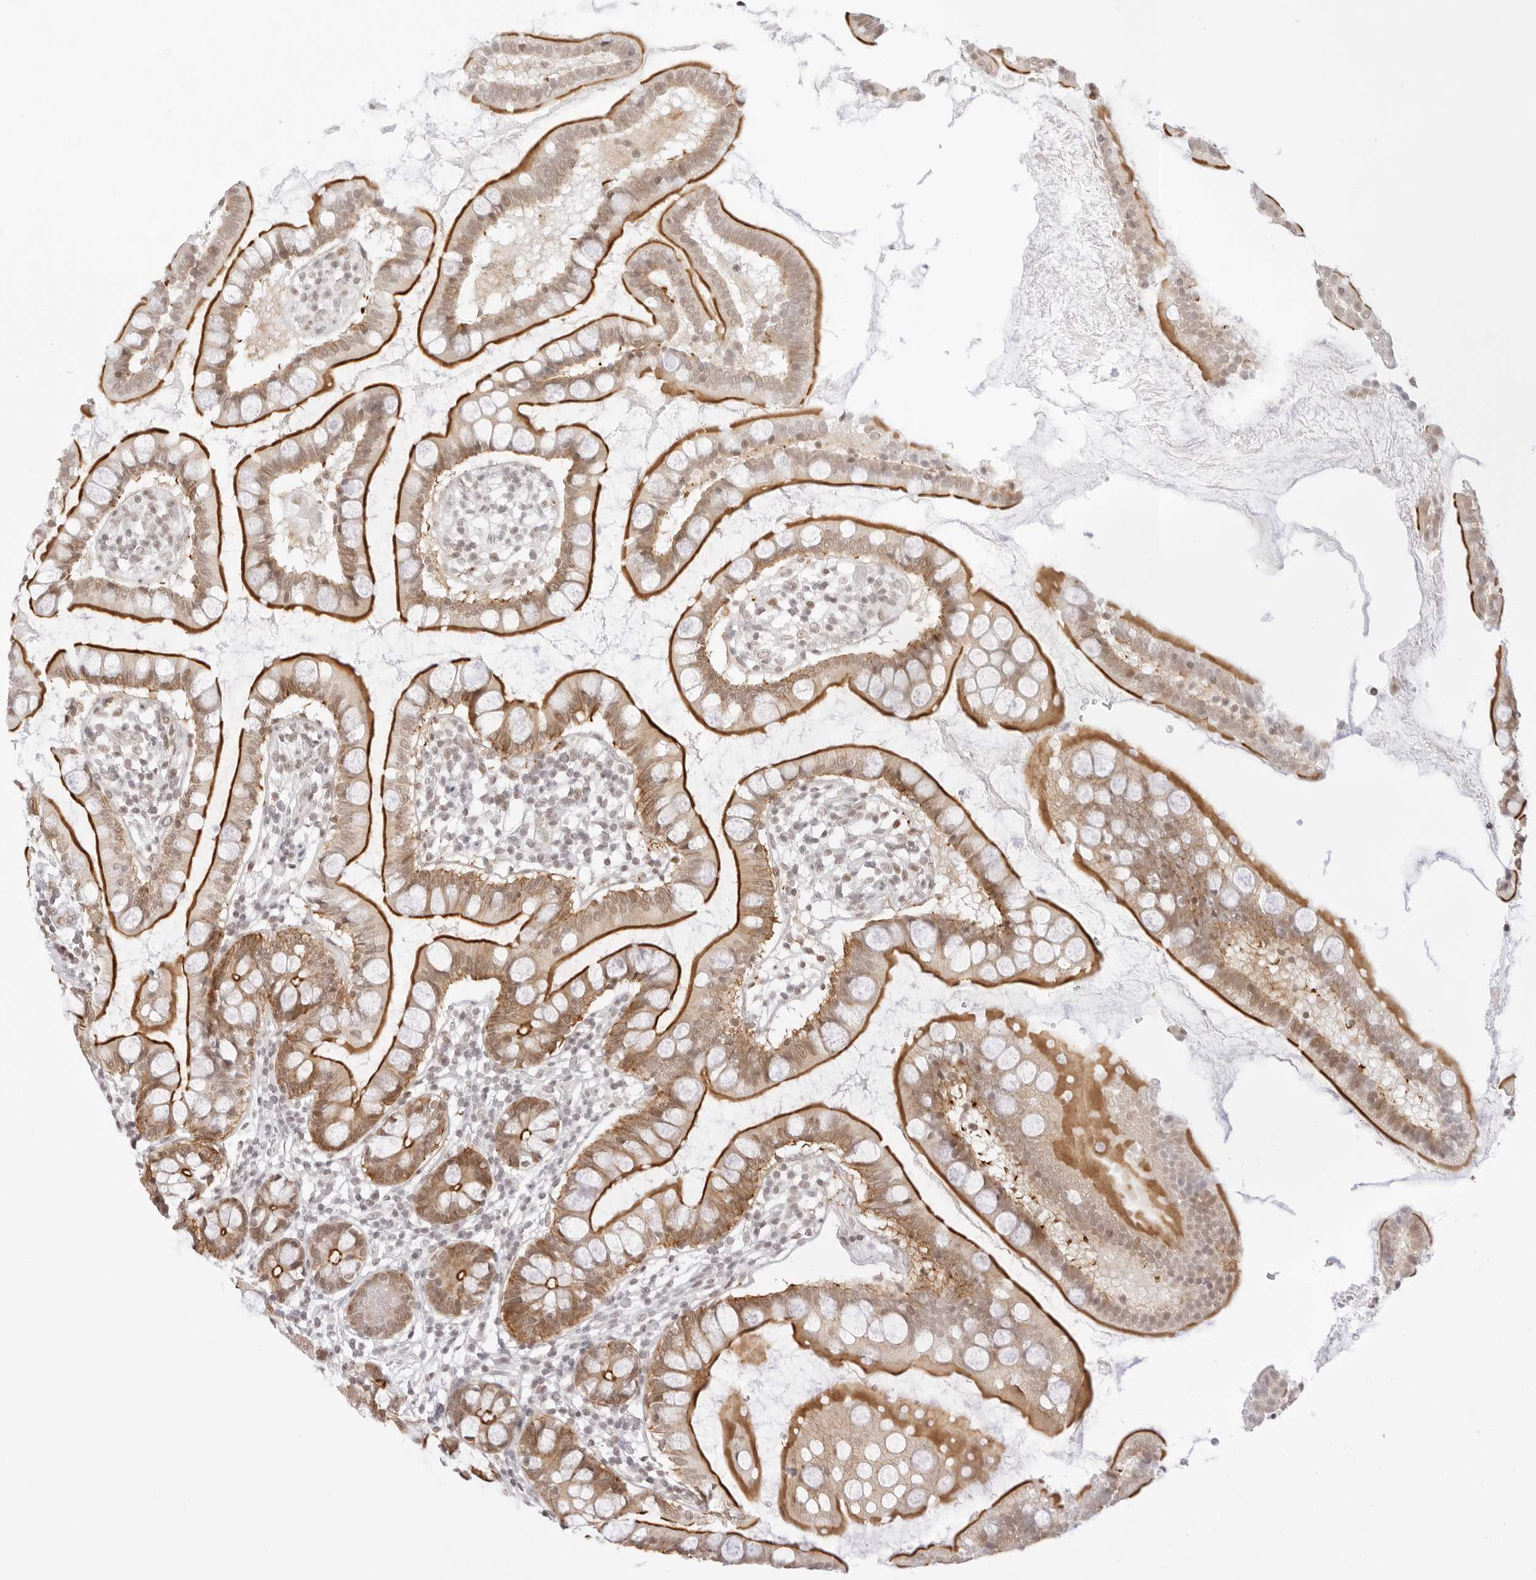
{"staining": {"intensity": "strong", "quantity": "25%-75%", "location": "cytoplasmic/membranous,nuclear"}, "tissue": "small intestine", "cell_type": "Glandular cells", "image_type": "normal", "snomed": [{"axis": "morphology", "description": "Normal tissue, NOS"}, {"axis": "topography", "description": "Small intestine"}], "caption": "High-magnification brightfield microscopy of benign small intestine stained with DAB (brown) and counterstained with hematoxylin (blue). glandular cells exhibit strong cytoplasmic/membranous,nuclear expression is identified in approximately25%-75% of cells. (DAB = brown stain, brightfield microscopy at high magnification).", "gene": "GNAS", "patient": {"sex": "female", "age": 84}}